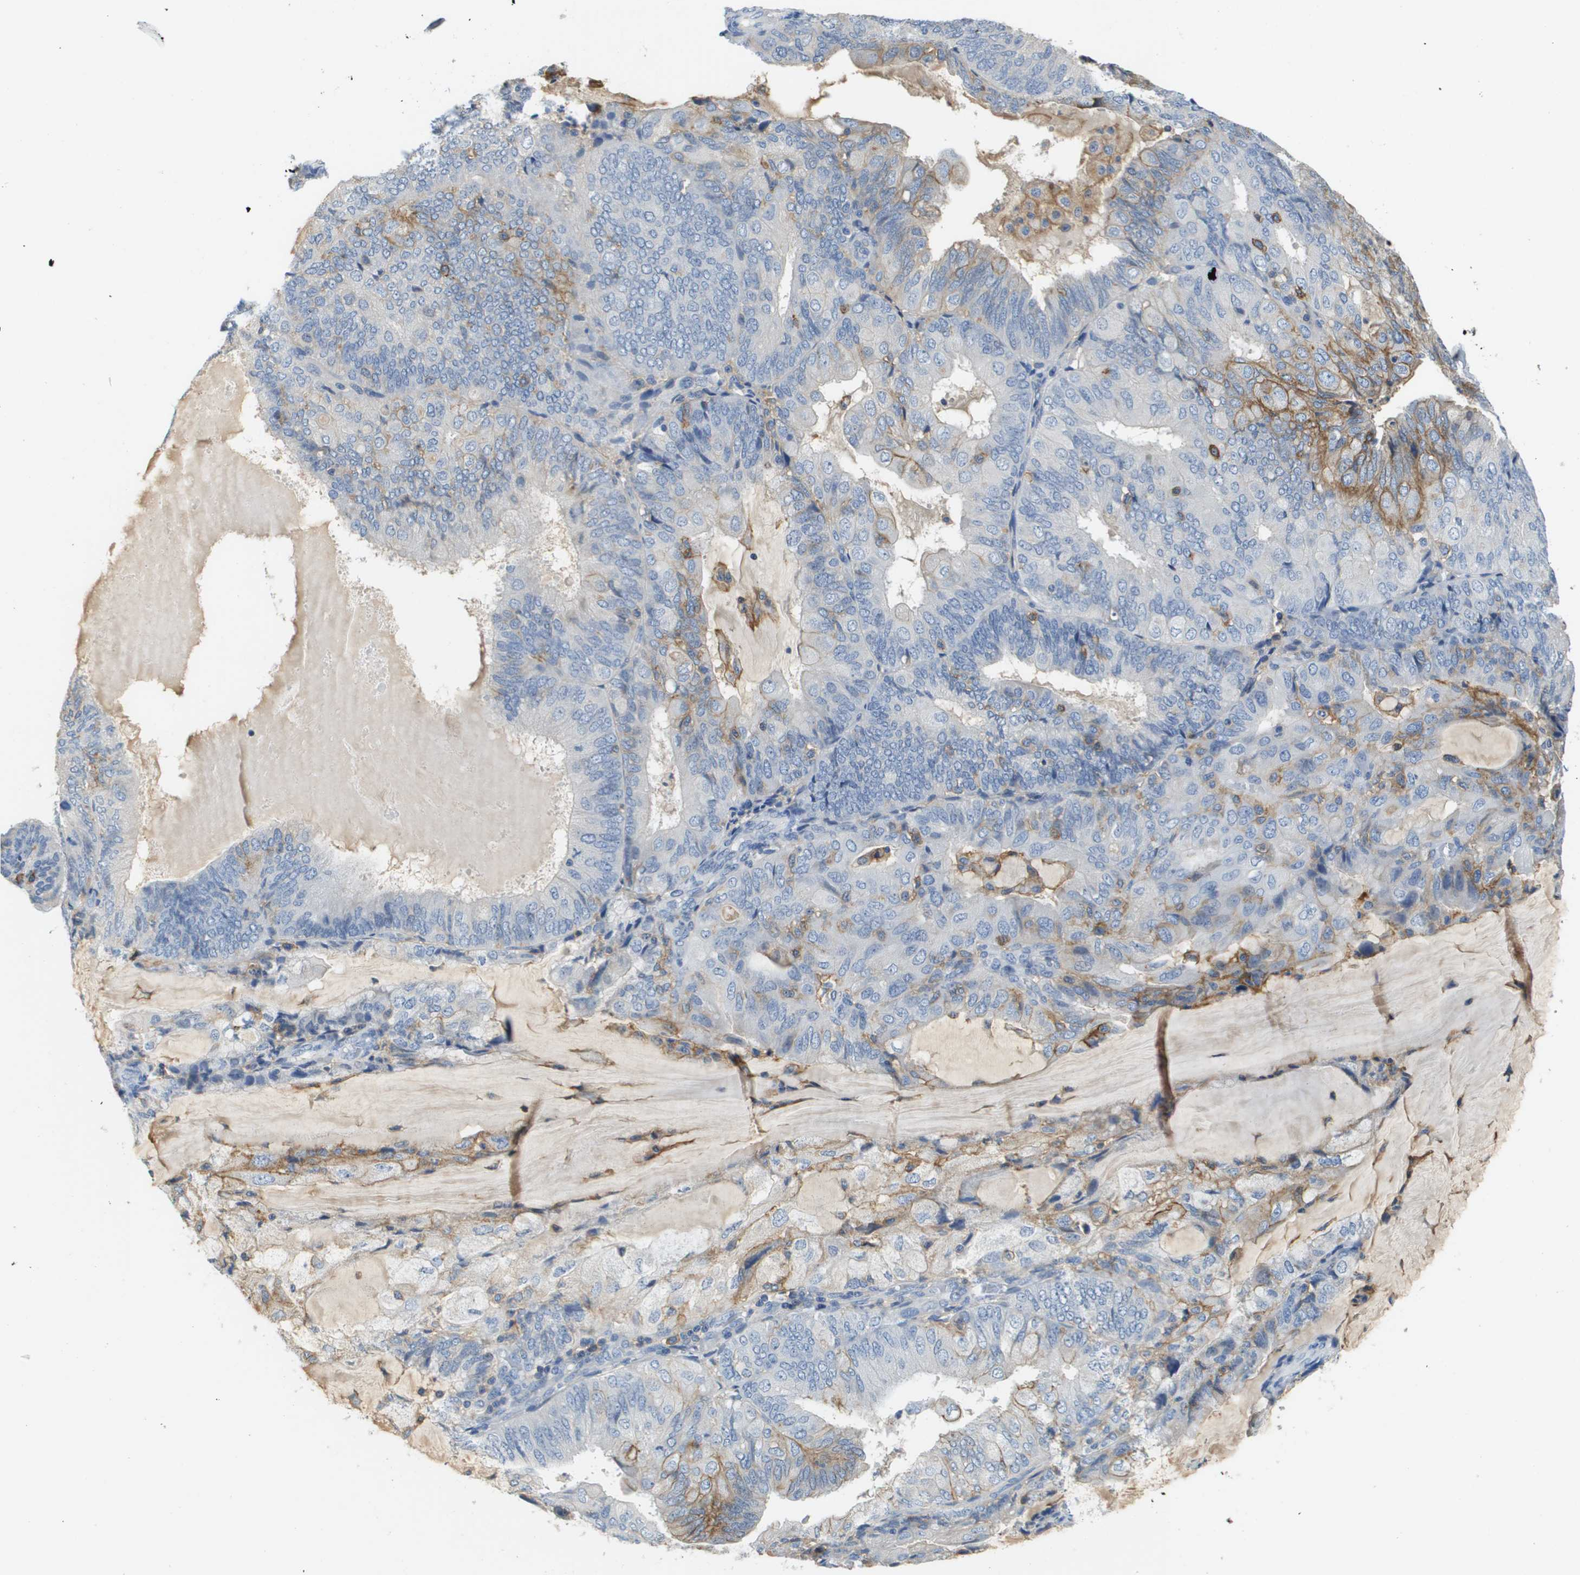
{"staining": {"intensity": "moderate", "quantity": "25%-75%", "location": "cytoplasmic/membranous"}, "tissue": "endometrial cancer", "cell_type": "Tumor cells", "image_type": "cancer", "snomed": [{"axis": "morphology", "description": "Adenocarcinoma, NOS"}, {"axis": "topography", "description": "Endometrium"}], "caption": "There is medium levels of moderate cytoplasmic/membranous positivity in tumor cells of endometrial adenocarcinoma, as demonstrated by immunohistochemical staining (brown color).", "gene": "SLC16A3", "patient": {"sex": "female", "age": 81}}